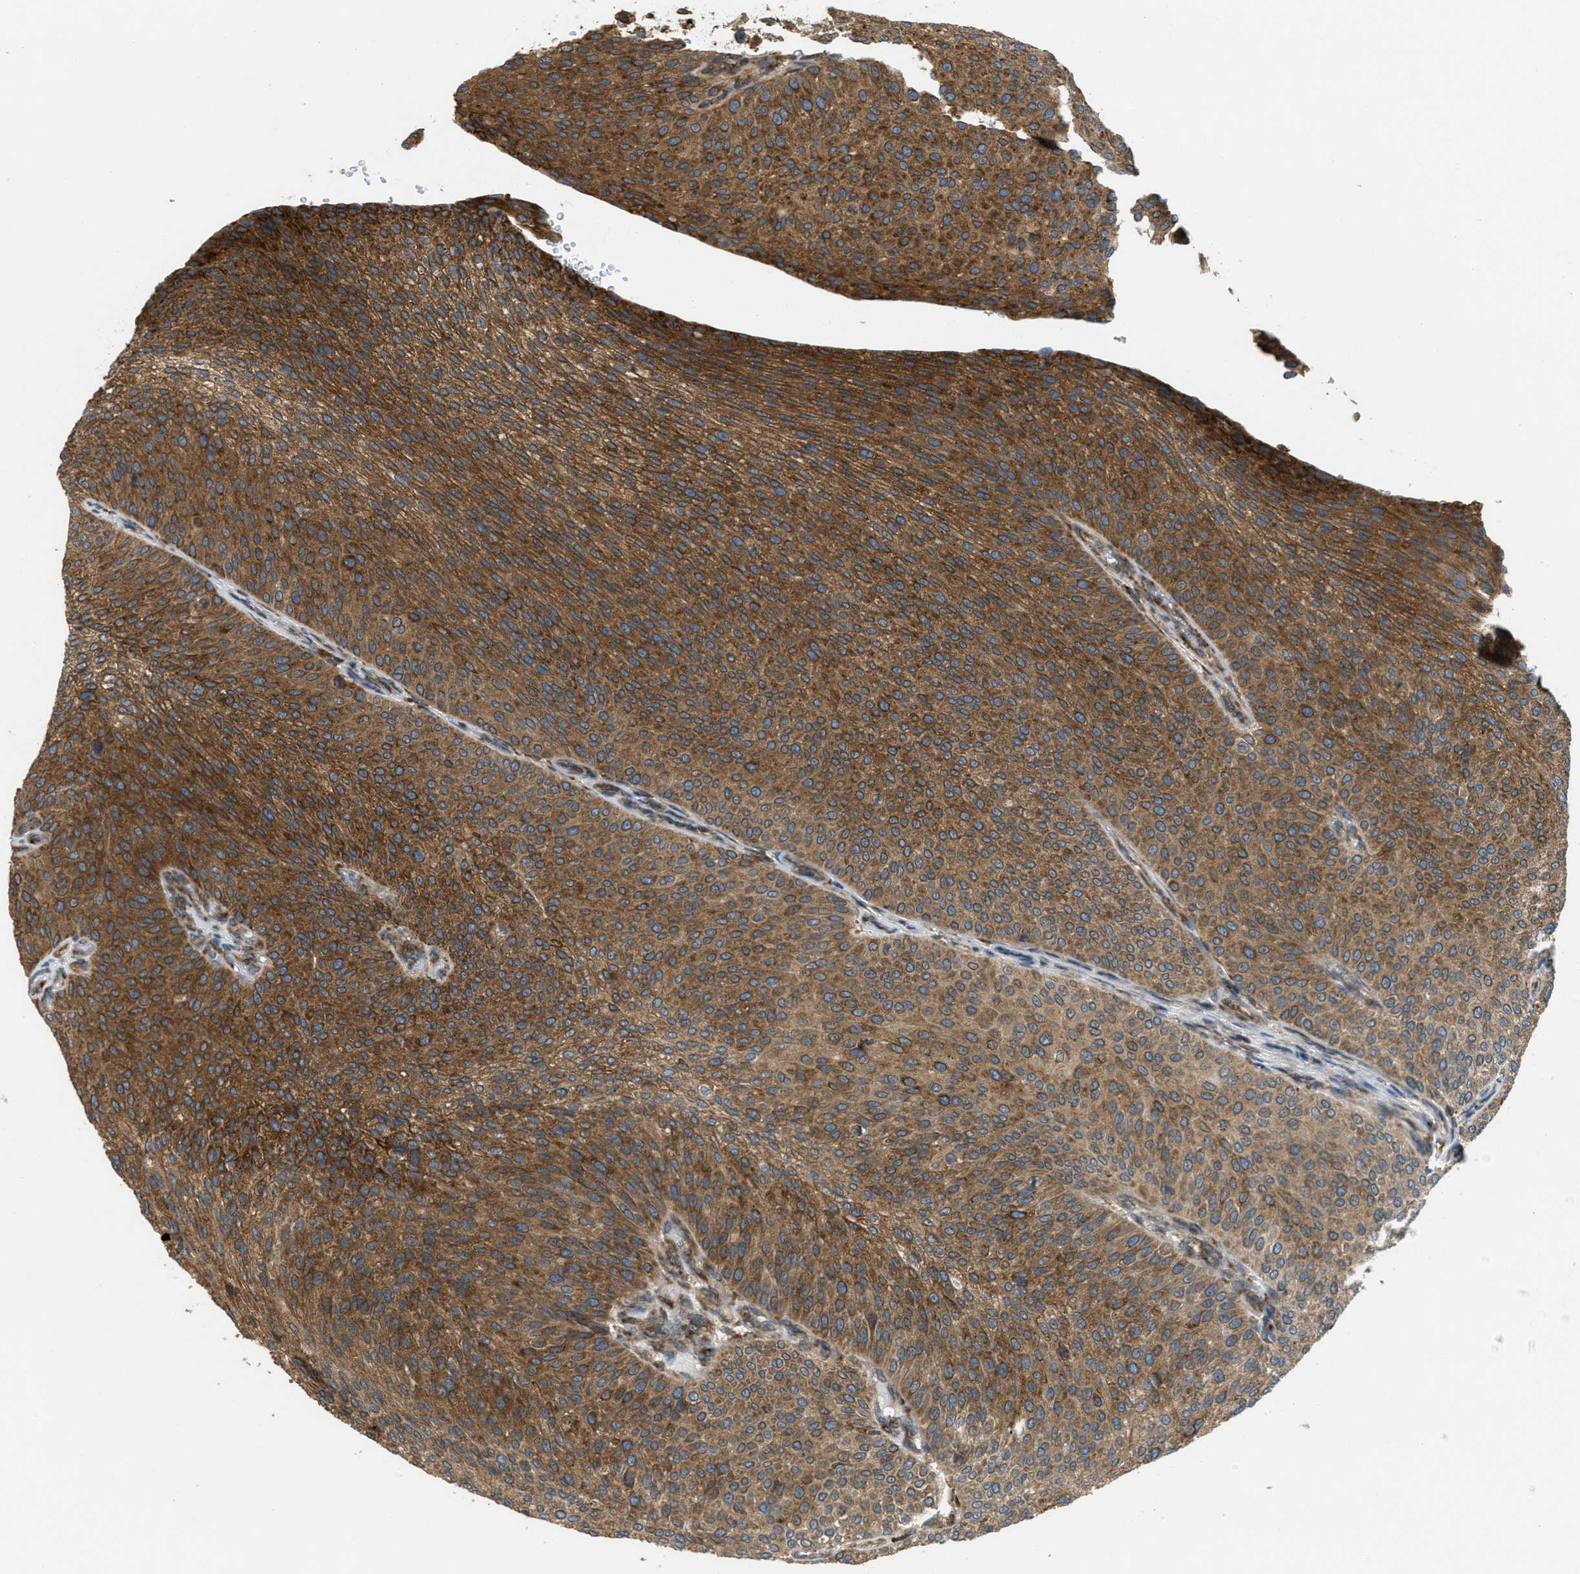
{"staining": {"intensity": "strong", "quantity": ">75%", "location": "cytoplasmic/membranous"}, "tissue": "urothelial cancer", "cell_type": "Tumor cells", "image_type": "cancer", "snomed": [{"axis": "morphology", "description": "Urothelial carcinoma, Low grade"}, {"axis": "topography", "description": "Smooth muscle"}, {"axis": "topography", "description": "Urinary bladder"}], "caption": "An immunohistochemistry (IHC) photomicrograph of tumor tissue is shown. Protein staining in brown highlights strong cytoplasmic/membranous positivity in urothelial cancer within tumor cells.", "gene": "PCDH18", "patient": {"sex": "male", "age": 60}}